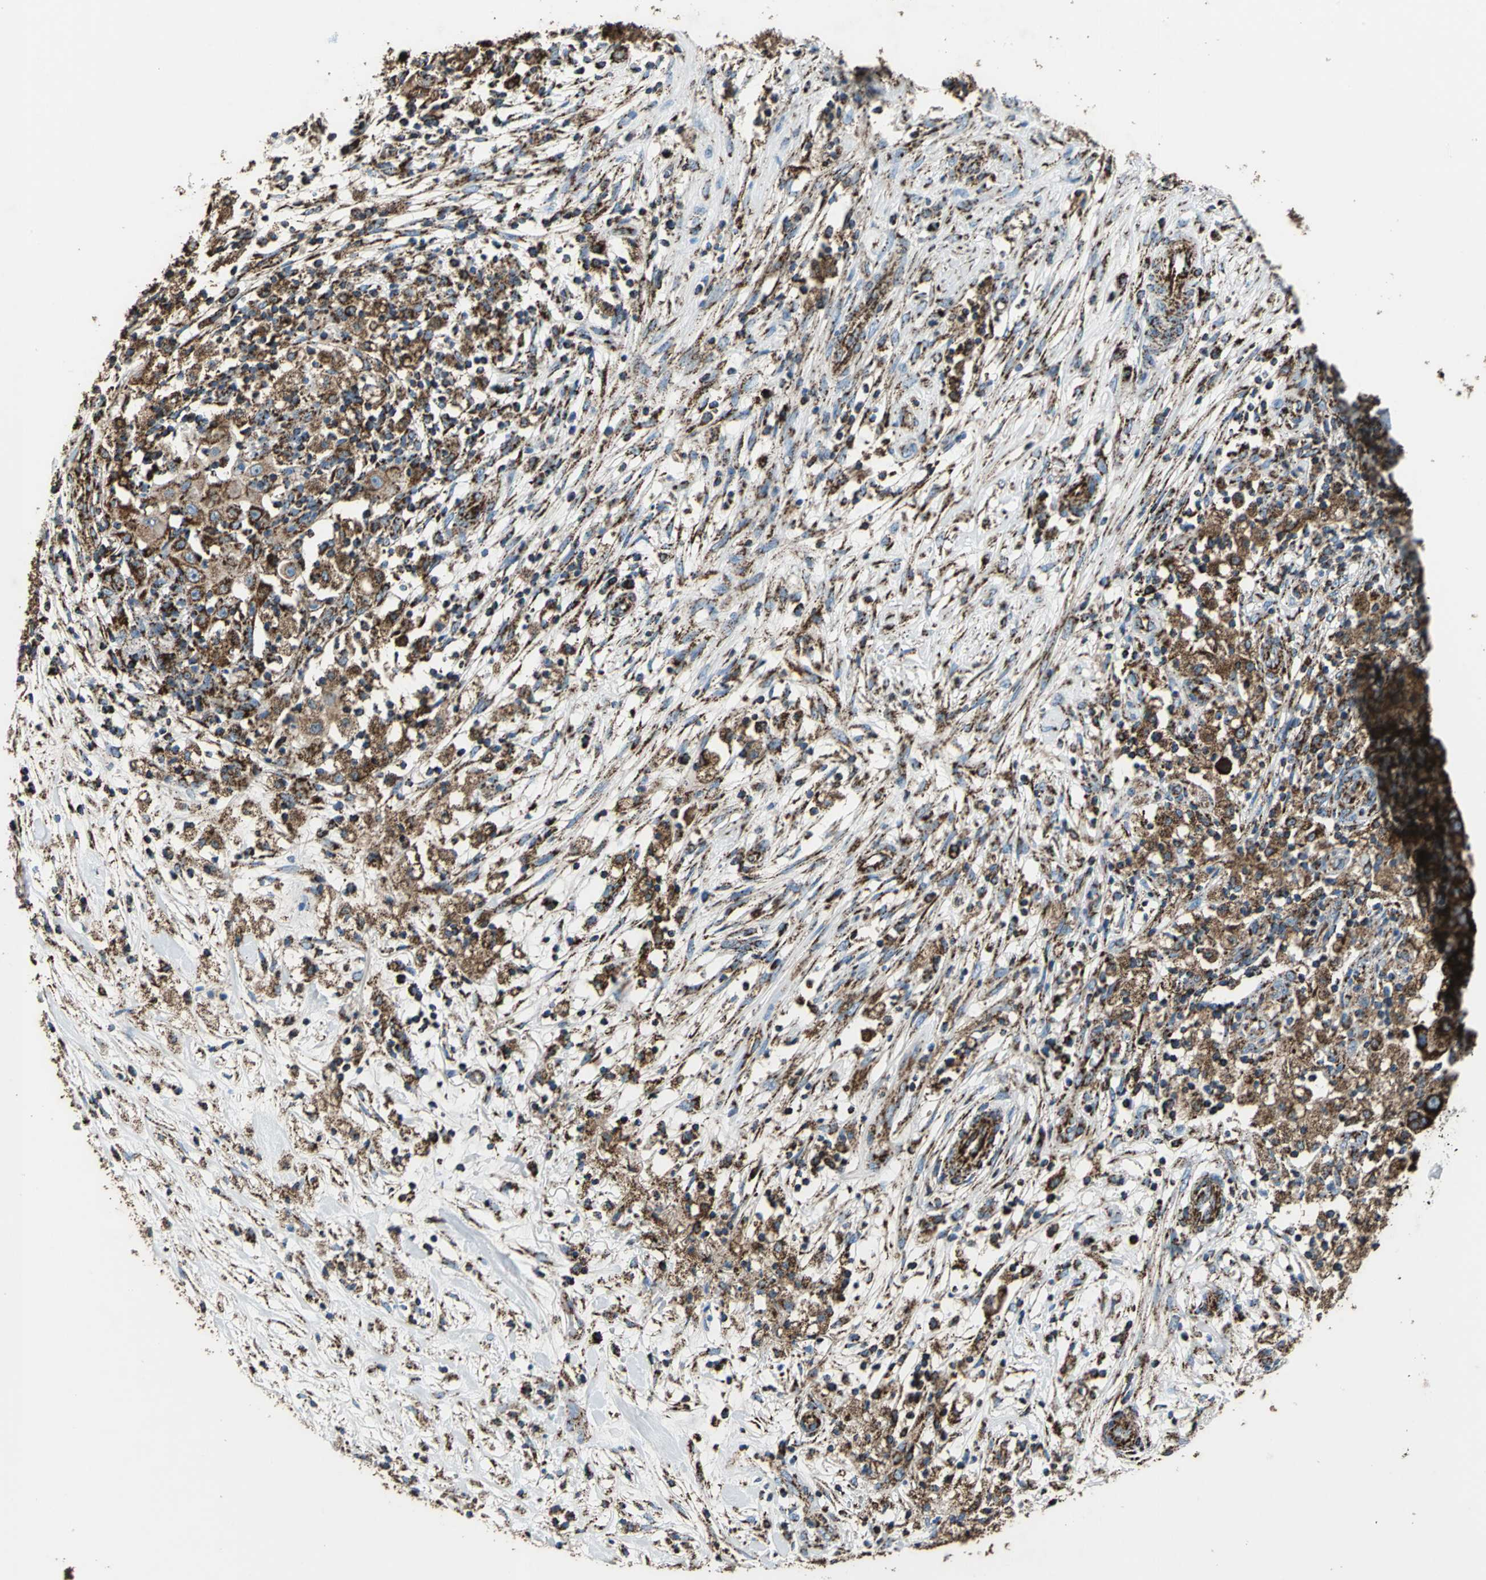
{"staining": {"intensity": "strong", "quantity": ">75%", "location": "cytoplasmic/membranous"}, "tissue": "ovarian cancer", "cell_type": "Tumor cells", "image_type": "cancer", "snomed": [{"axis": "morphology", "description": "Carcinoma, endometroid"}, {"axis": "topography", "description": "Ovary"}], "caption": "An IHC image of neoplastic tissue is shown. Protein staining in brown labels strong cytoplasmic/membranous positivity in endometroid carcinoma (ovarian) within tumor cells. The staining was performed using DAB, with brown indicating positive protein expression. Nuclei are stained blue with hematoxylin.", "gene": "ECH1", "patient": {"sex": "female", "age": 42}}